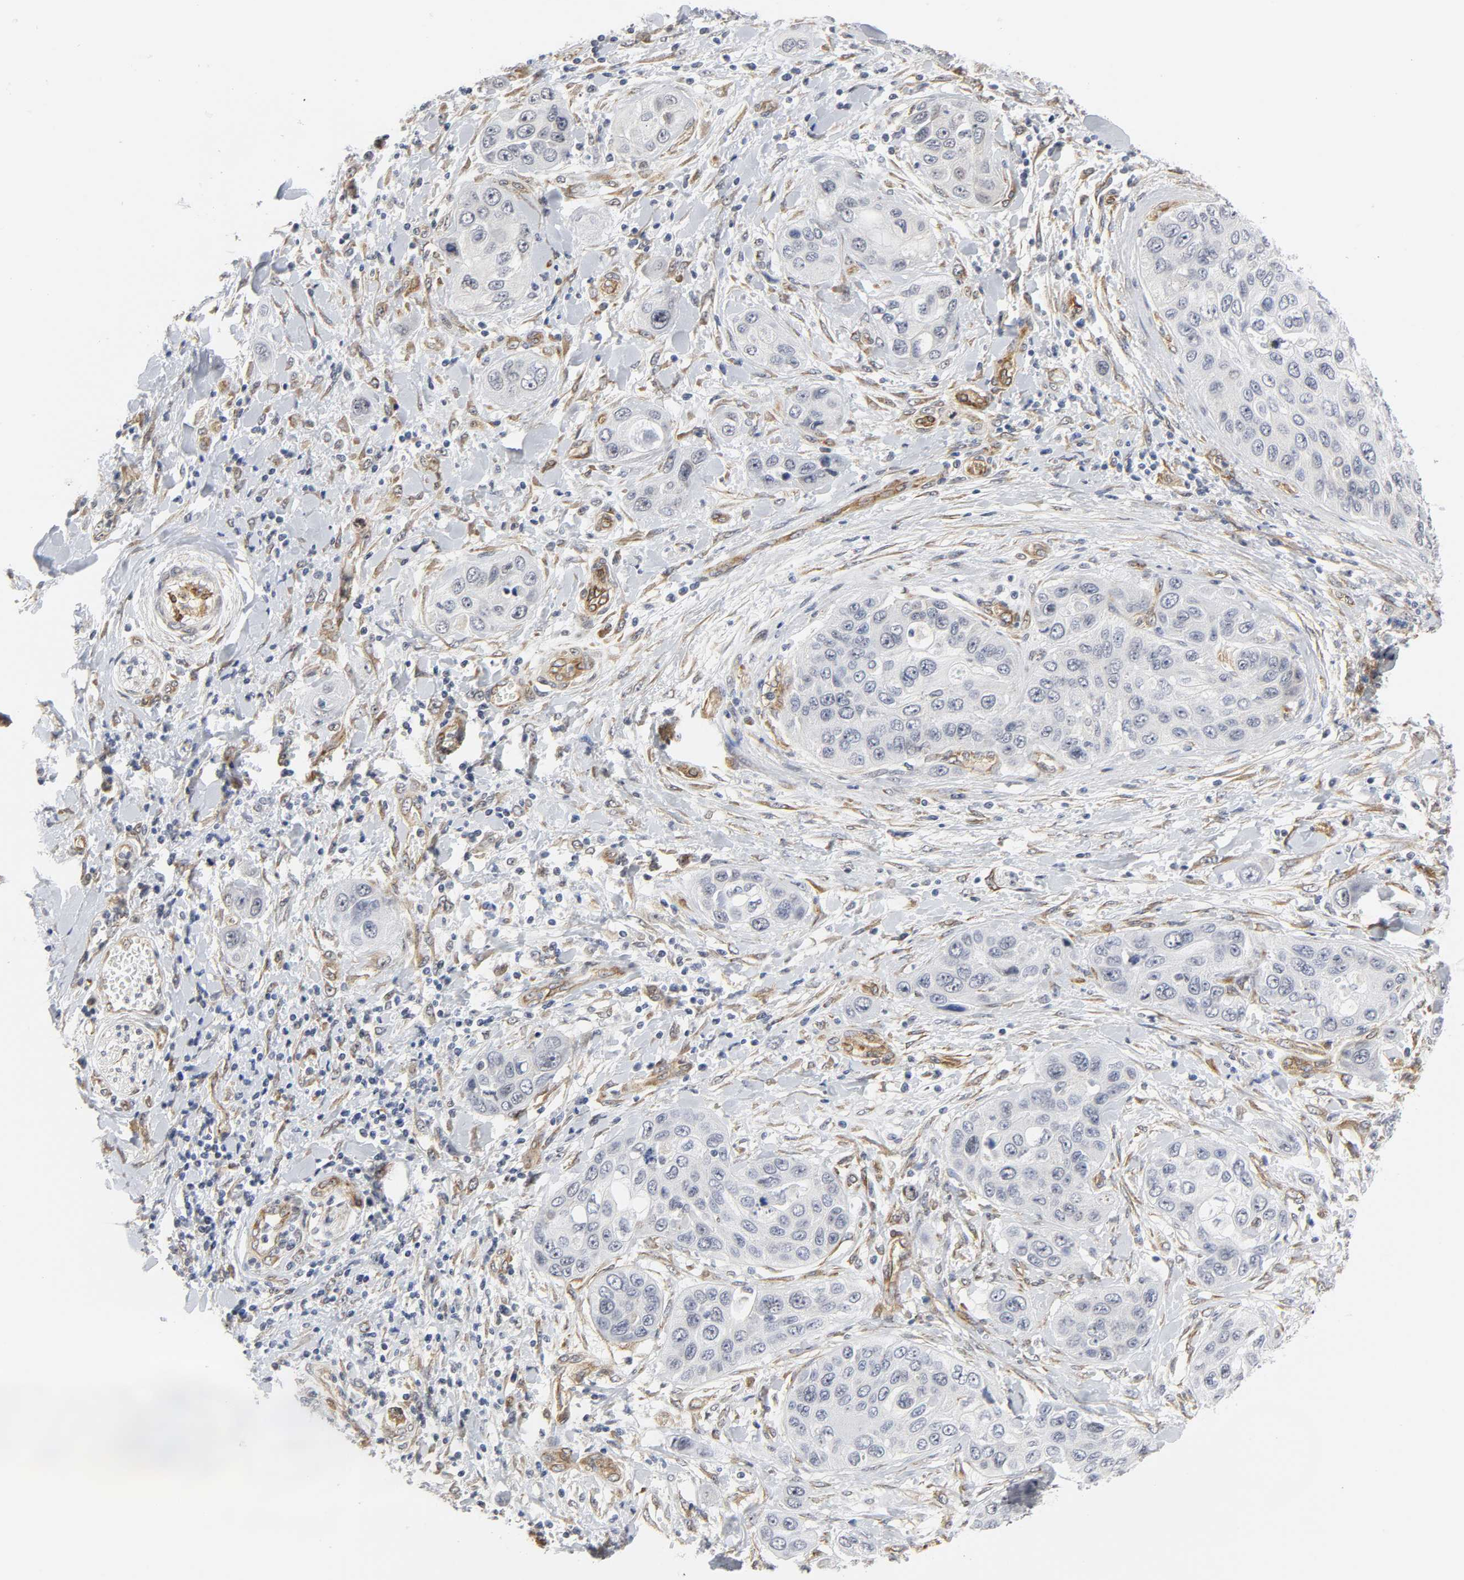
{"staining": {"intensity": "negative", "quantity": "none", "location": "none"}, "tissue": "pancreatic cancer", "cell_type": "Tumor cells", "image_type": "cancer", "snomed": [{"axis": "morphology", "description": "Adenocarcinoma, NOS"}, {"axis": "topography", "description": "Pancreas"}], "caption": "The histopathology image shows no significant staining in tumor cells of adenocarcinoma (pancreatic).", "gene": "DOCK1", "patient": {"sex": "female", "age": 70}}